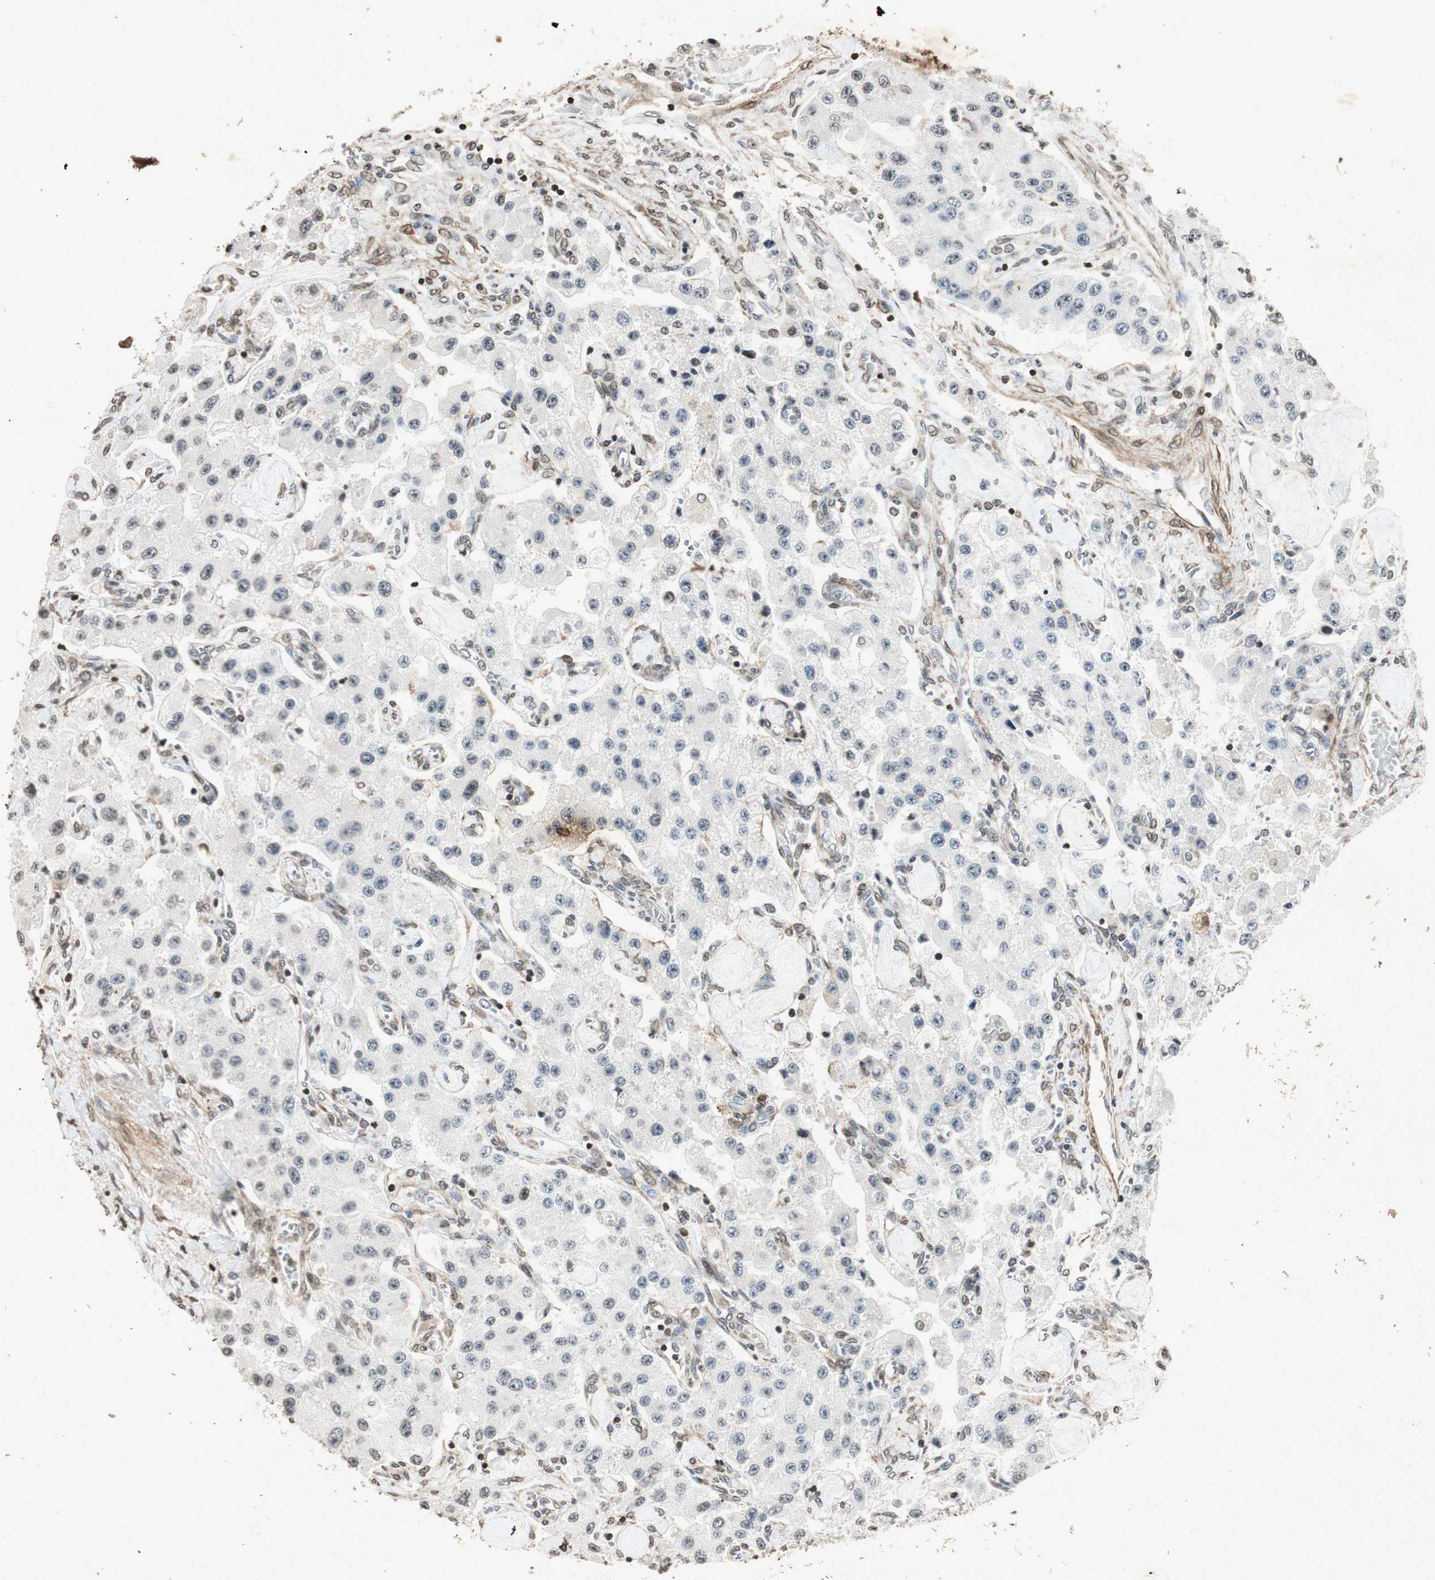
{"staining": {"intensity": "negative", "quantity": "none", "location": "none"}, "tissue": "carcinoid", "cell_type": "Tumor cells", "image_type": "cancer", "snomed": [{"axis": "morphology", "description": "Carcinoid, malignant, NOS"}, {"axis": "topography", "description": "Pancreas"}], "caption": "High magnification brightfield microscopy of carcinoid stained with DAB (3,3'-diaminobenzidine) (brown) and counterstained with hematoxylin (blue): tumor cells show no significant positivity.", "gene": "PRKG1", "patient": {"sex": "male", "age": 41}}